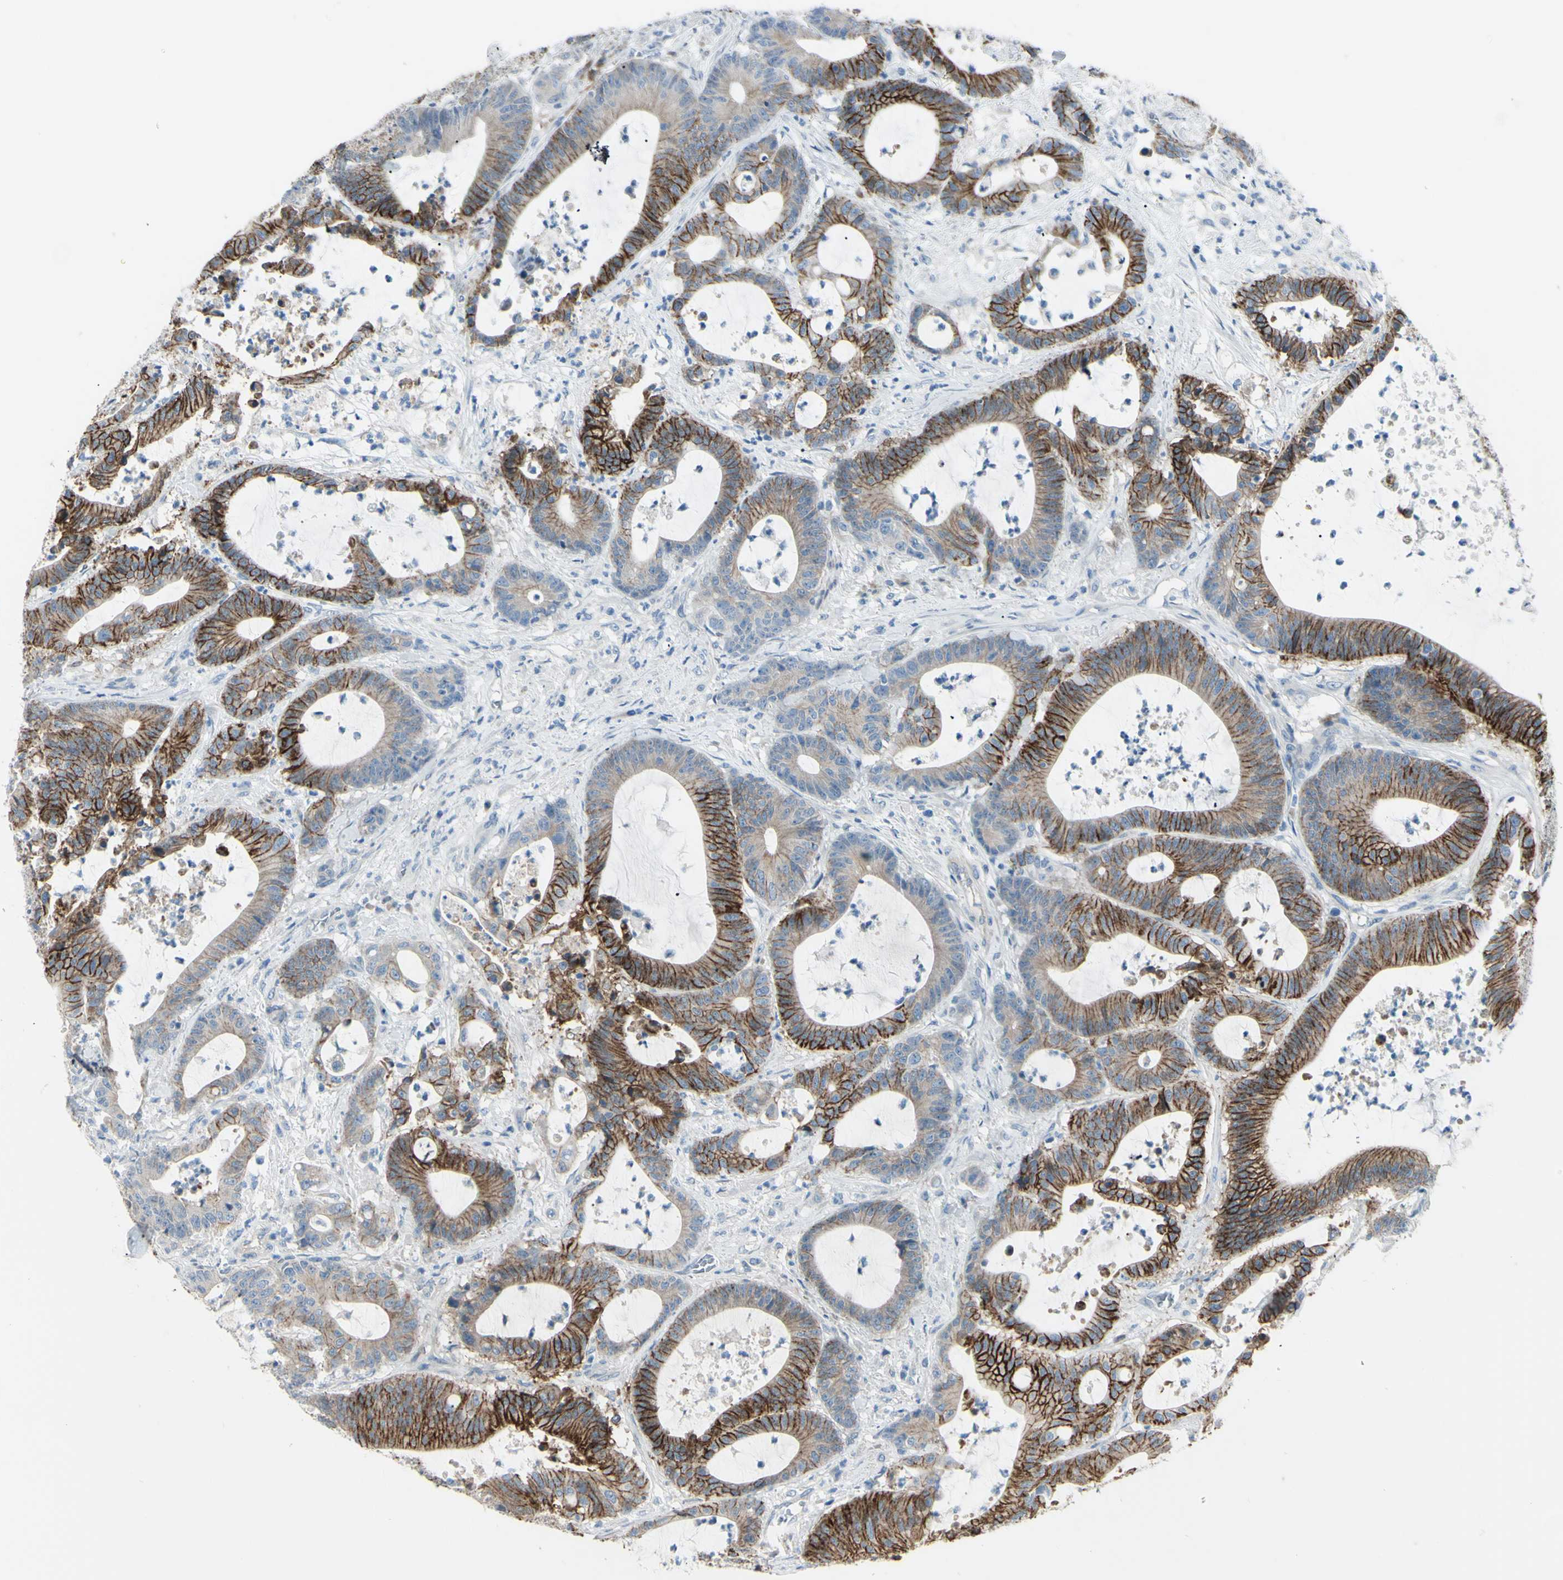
{"staining": {"intensity": "strong", "quantity": ">75%", "location": "cytoplasmic/membranous"}, "tissue": "colorectal cancer", "cell_type": "Tumor cells", "image_type": "cancer", "snomed": [{"axis": "morphology", "description": "Adenocarcinoma, NOS"}, {"axis": "topography", "description": "Colon"}], "caption": "An IHC histopathology image of tumor tissue is shown. Protein staining in brown shows strong cytoplasmic/membranous positivity in colorectal cancer within tumor cells. (DAB IHC, brown staining for protein, blue staining for nuclei).", "gene": "LRRK1", "patient": {"sex": "female", "age": 84}}